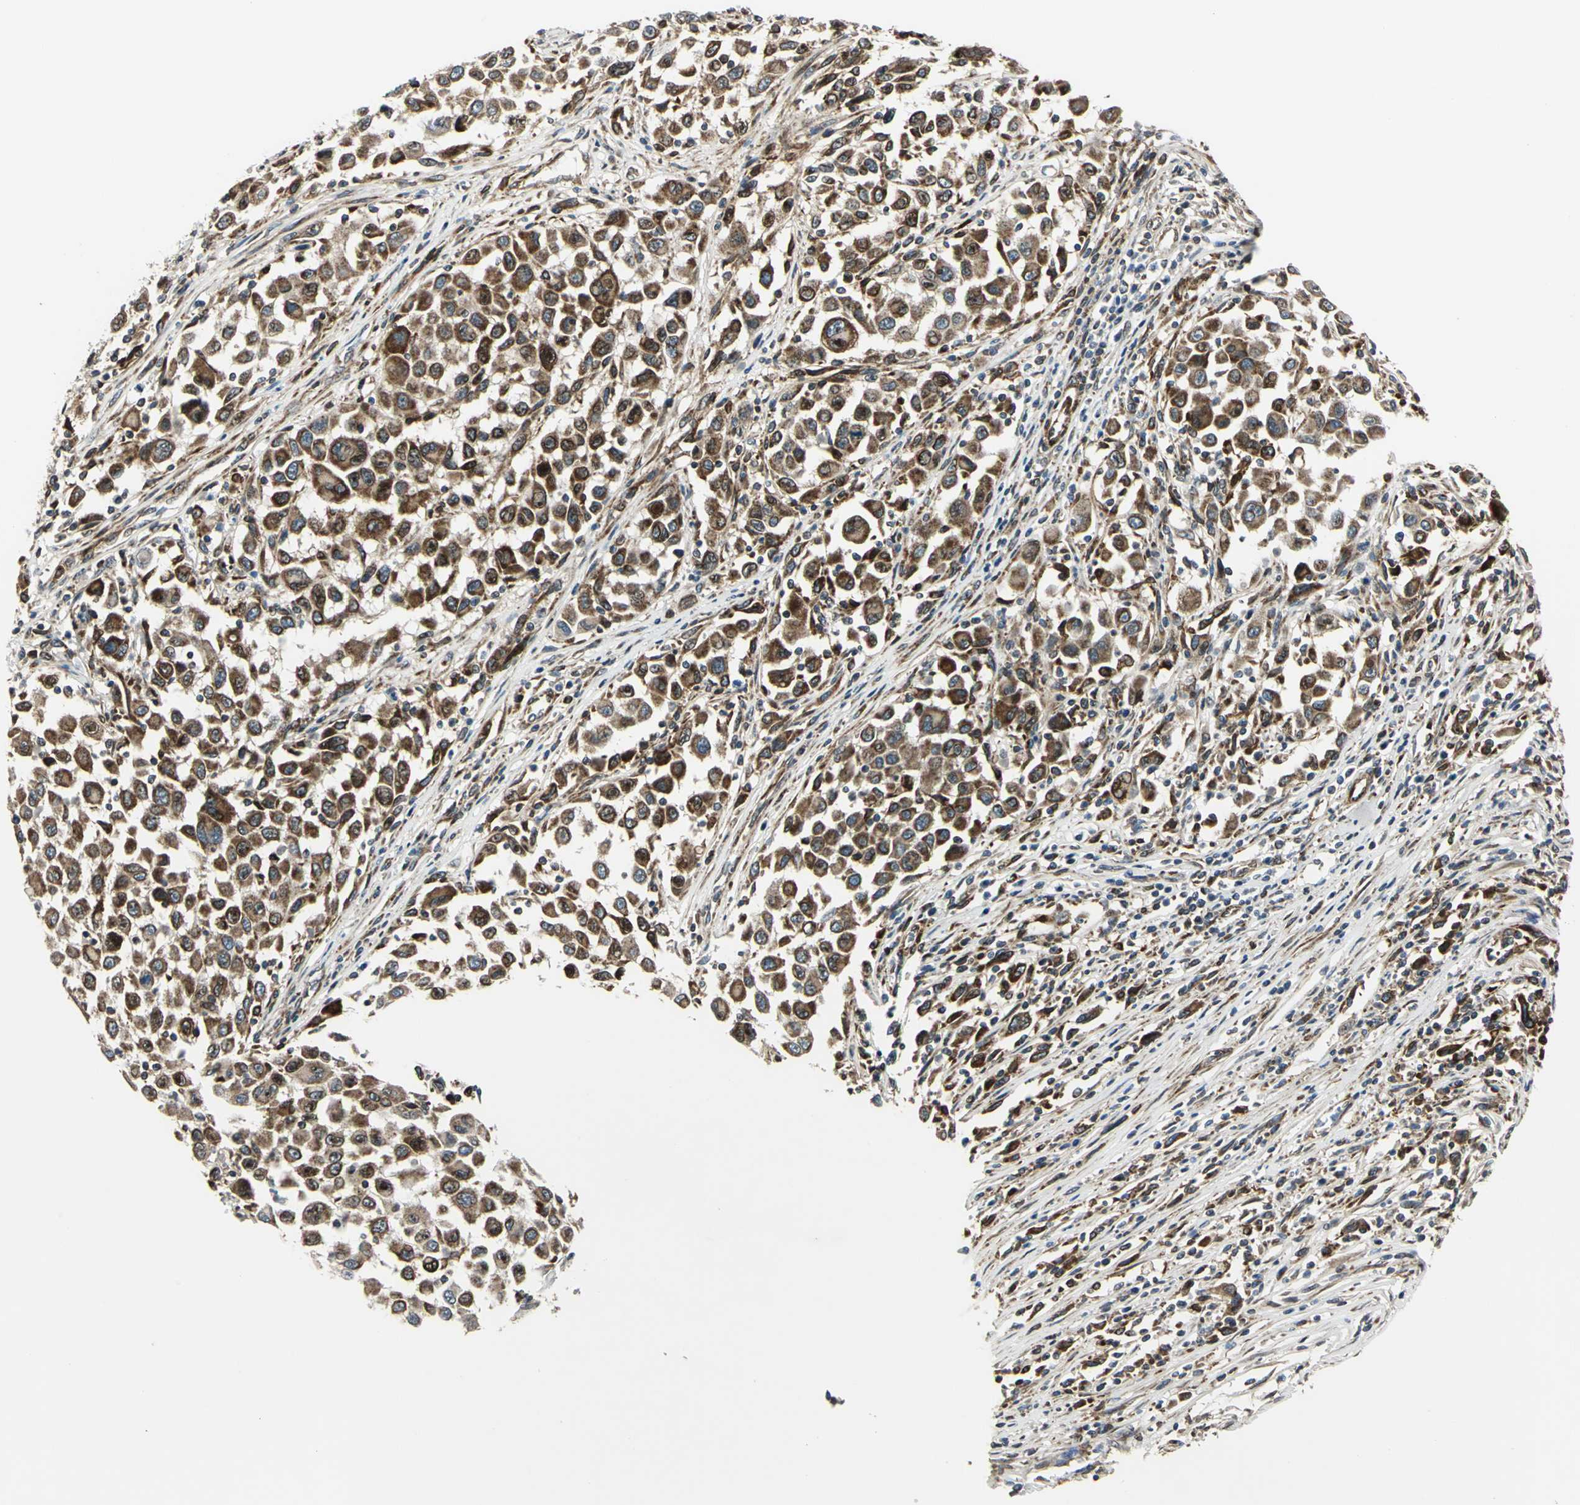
{"staining": {"intensity": "strong", "quantity": ">75%", "location": "cytoplasmic/membranous"}, "tissue": "melanoma", "cell_type": "Tumor cells", "image_type": "cancer", "snomed": [{"axis": "morphology", "description": "Malignant melanoma, Metastatic site"}, {"axis": "topography", "description": "Lymph node"}], "caption": "The image demonstrates staining of malignant melanoma (metastatic site), revealing strong cytoplasmic/membranous protein positivity (brown color) within tumor cells. The staining was performed using DAB (3,3'-diaminobenzidine), with brown indicating positive protein expression. Nuclei are stained blue with hematoxylin.", "gene": "HTATIP2", "patient": {"sex": "male", "age": 61}}